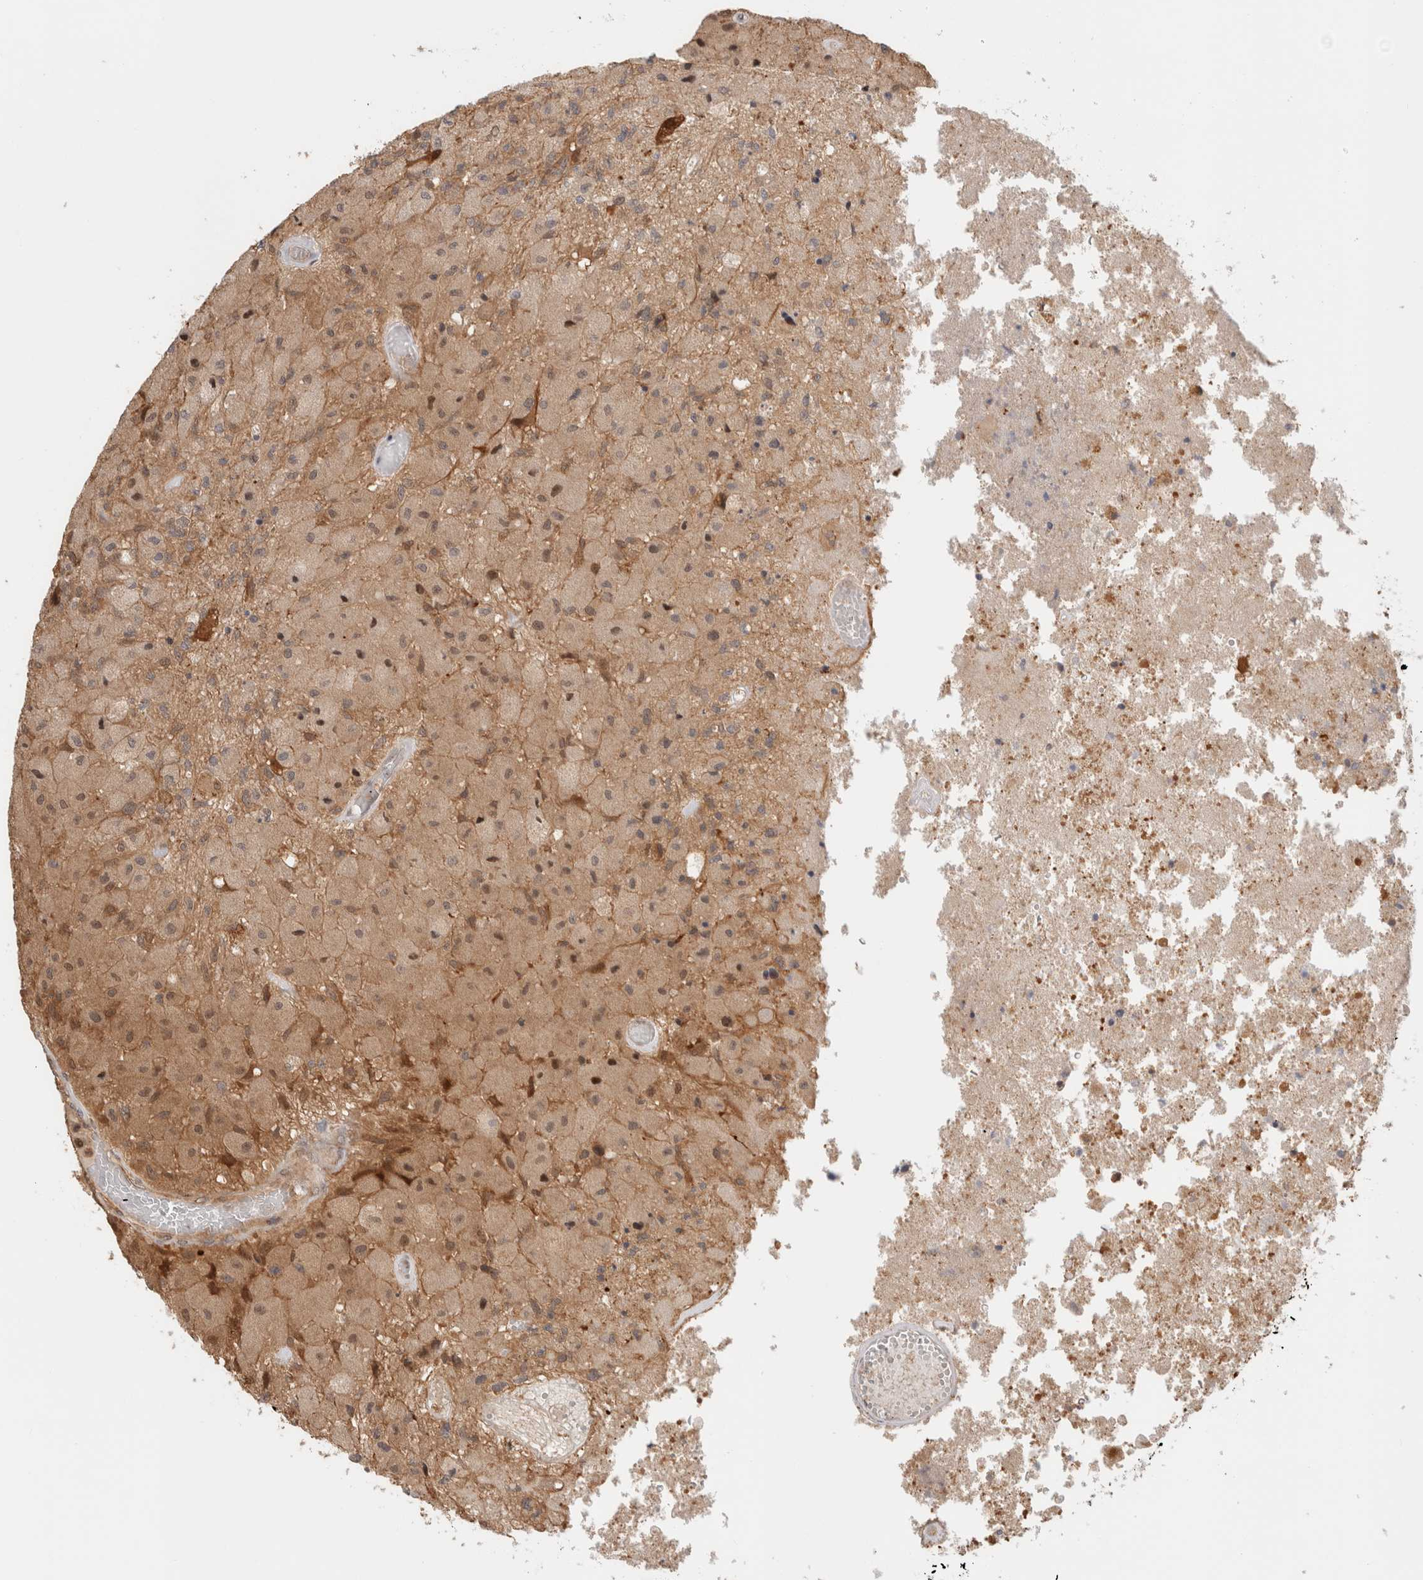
{"staining": {"intensity": "moderate", "quantity": "25%-75%", "location": "nuclear"}, "tissue": "glioma", "cell_type": "Tumor cells", "image_type": "cancer", "snomed": [{"axis": "morphology", "description": "Normal tissue, NOS"}, {"axis": "morphology", "description": "Glioma, malignant, High grade"}, {"axis": "topography", "description": "Cerebral cortex"}], "caption": "Protein expression analysis of glioma demonstrates moderate nuclear staining in approximately 25%-75% of tumor cells.", "gene": "OTUD6B", "patient": {"sex": "male", "age": 77}}